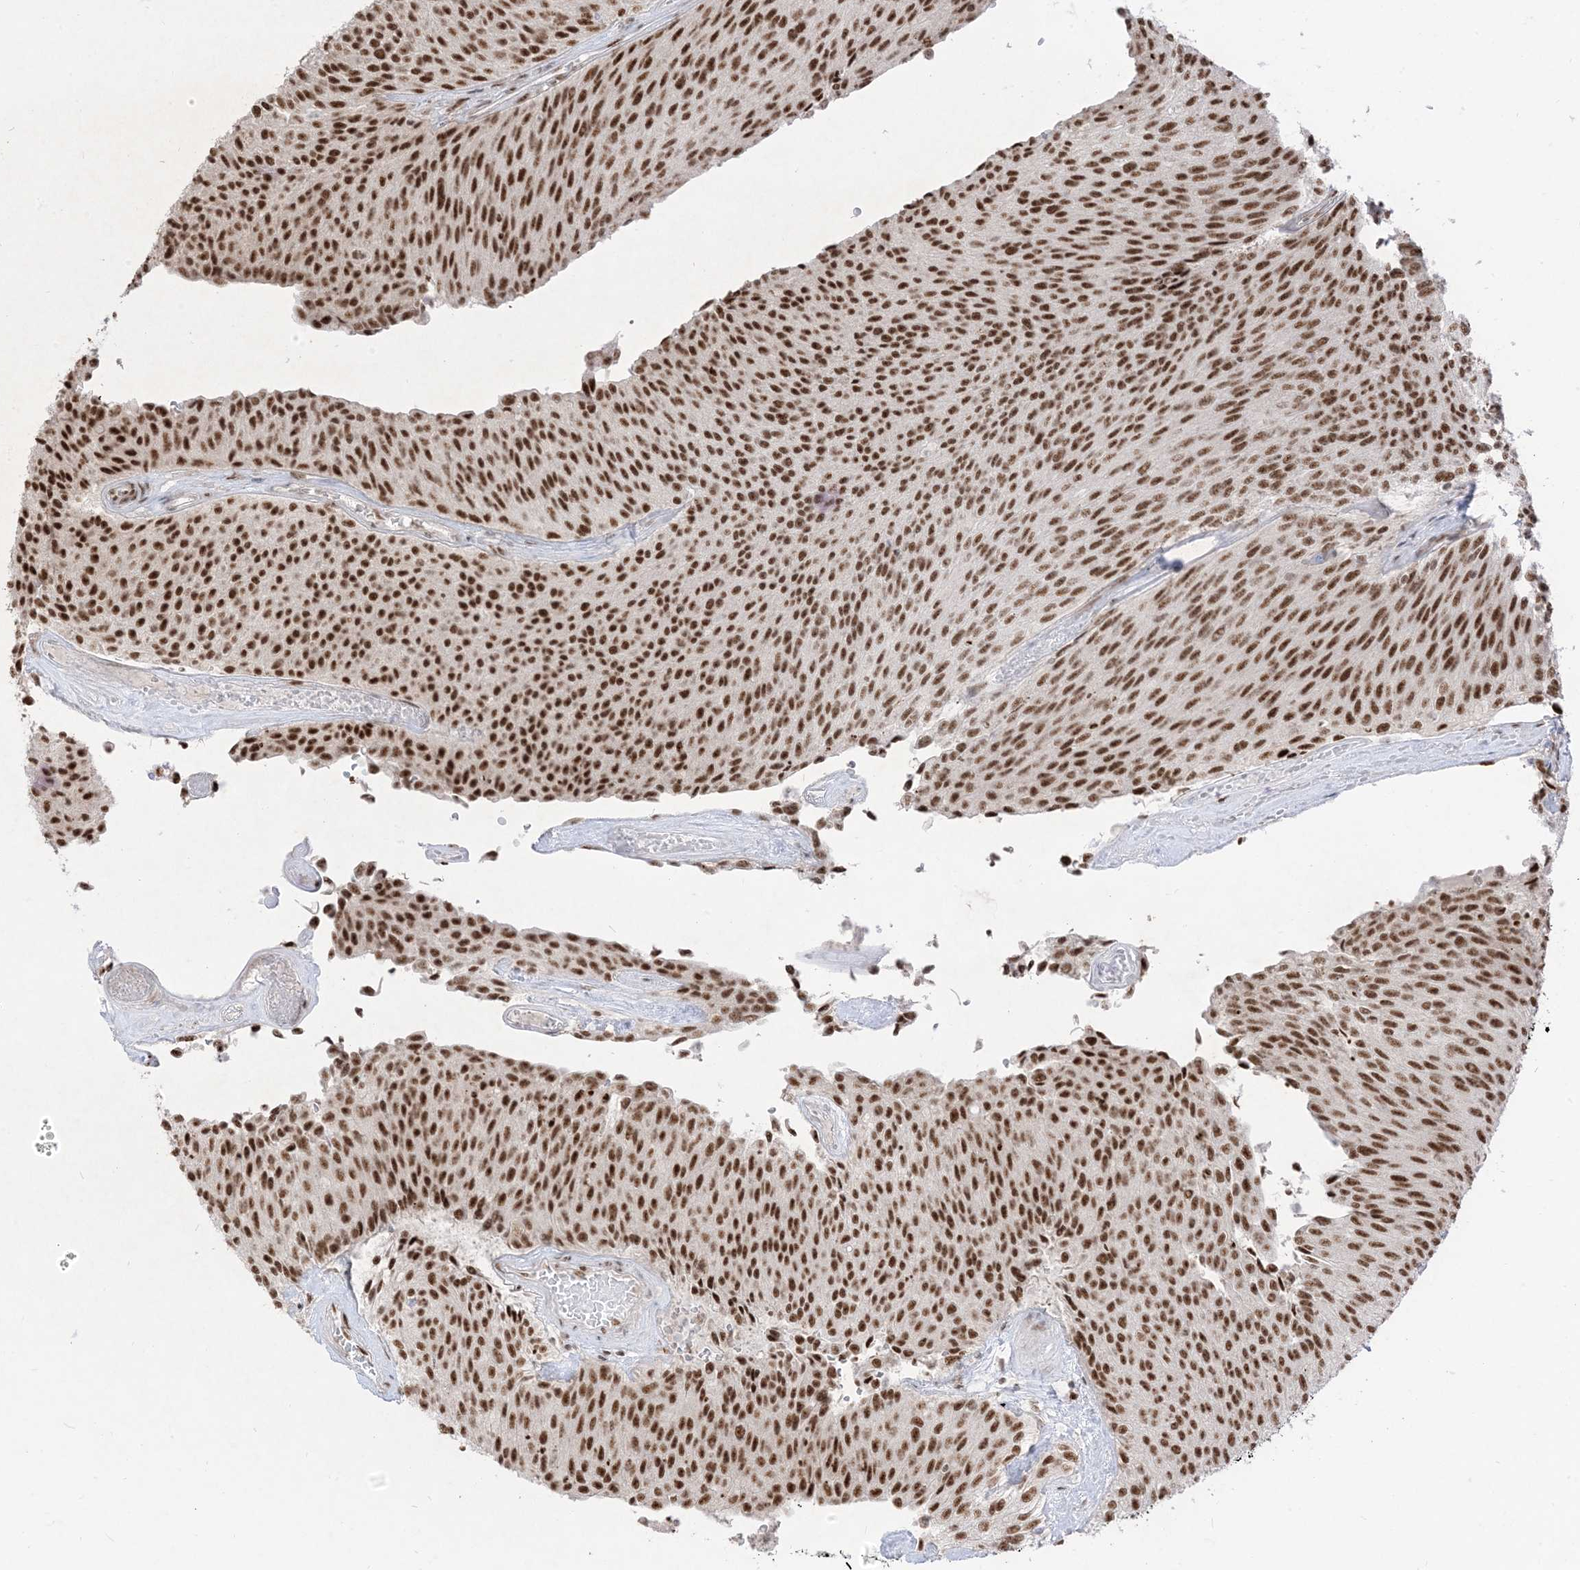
{"staining": {"intensity": "strong", "quantity": ">75%", "location": "nuclear"}, "tissue": "urothelial cancer", "cell_type": "Tumor cells", "image_type": "cancer", "snomed": [{"axis": "morphology", "description": "Urothelial carcinoma, Low grade"}, {"axis": "topography", "description": "Urinary bladder"}], "caption": "Urothelial cancer stained for a protein demonstrates strong nuclear positivity in tumor cells. Nuclei are stained in blue.", "gene": "ARGLU1", "patient": {"sex": "female", "age": 79}}